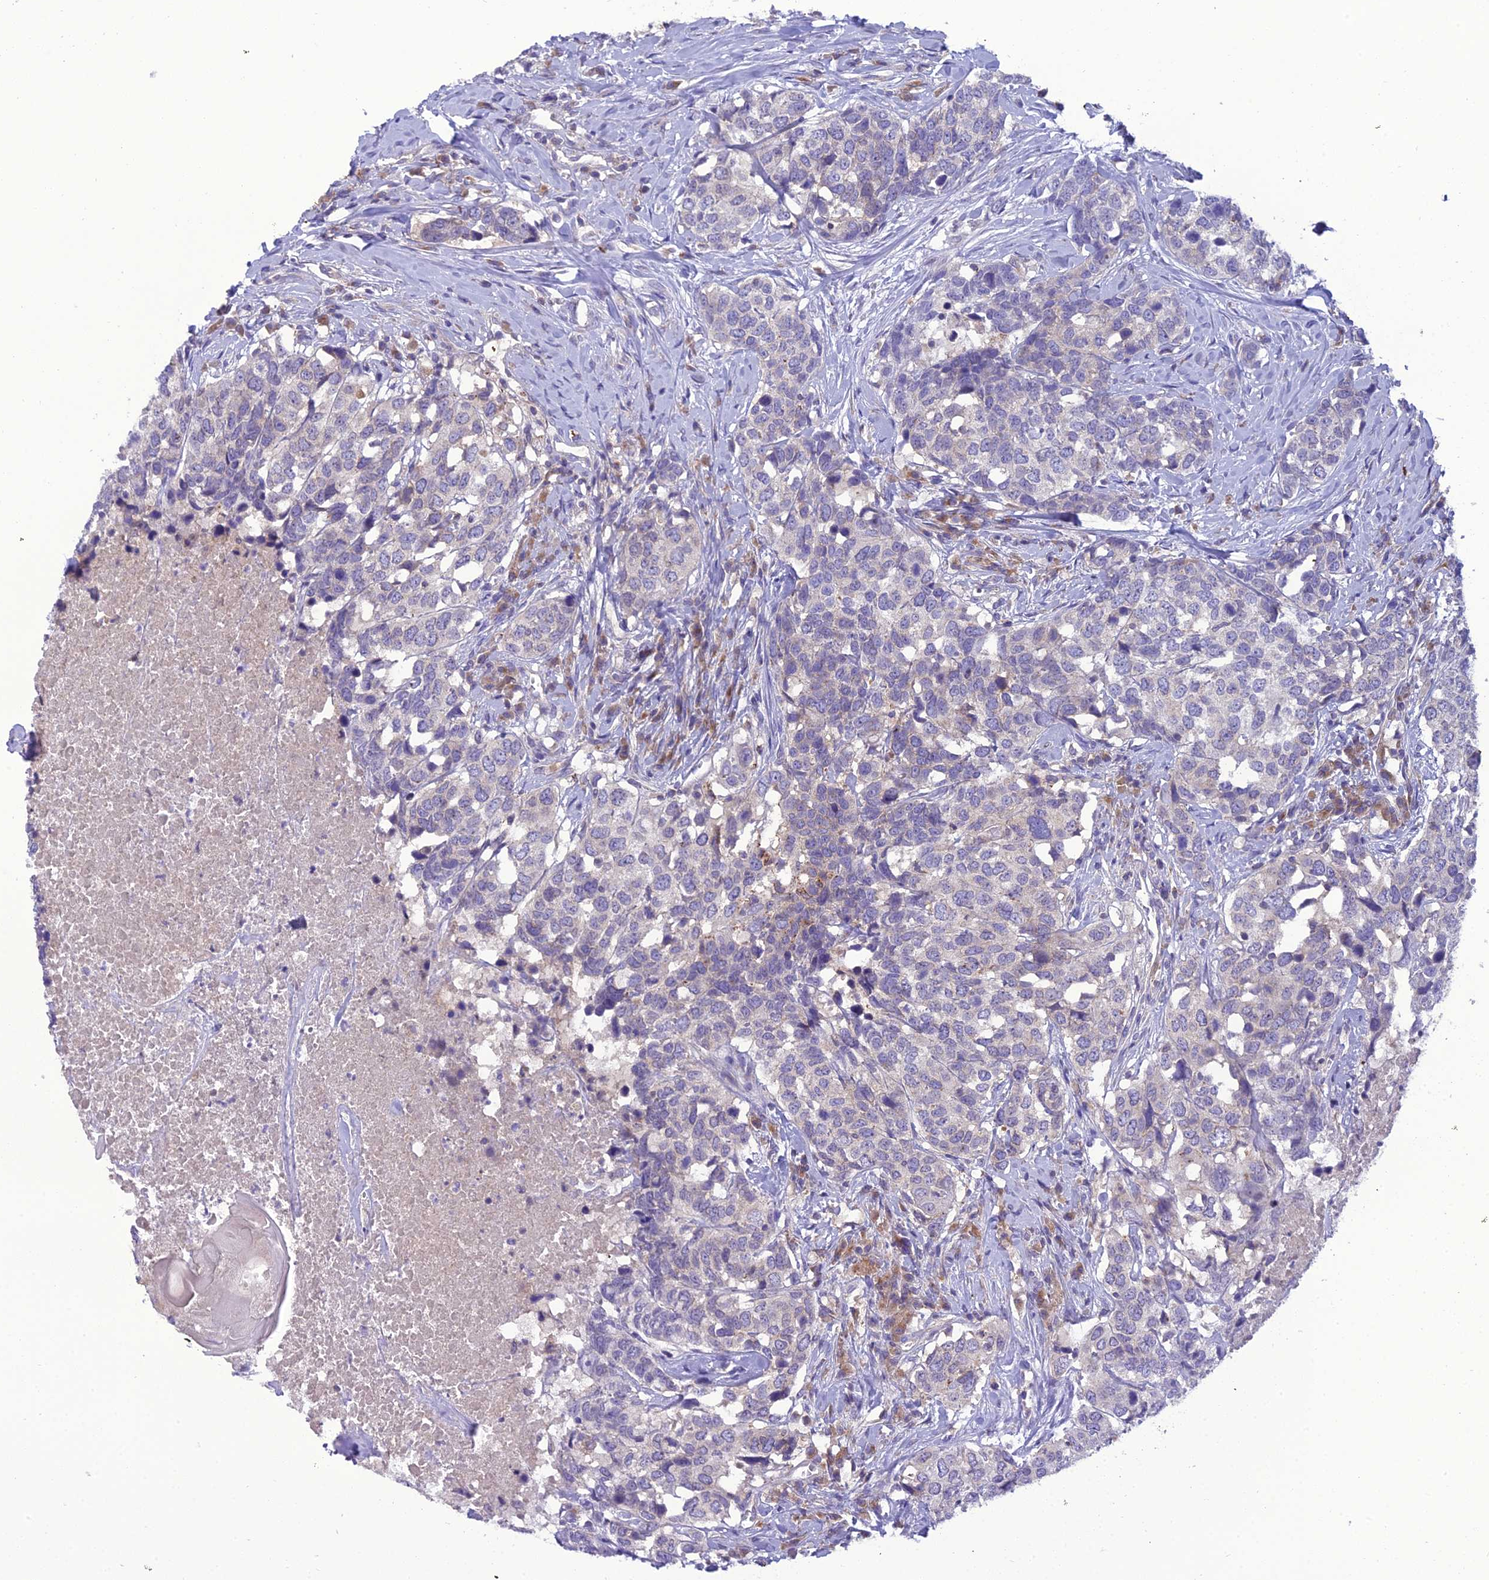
{"staining": {"intensity": "negative", "quantity": "none", "location": "none"}, "tissue": "head and neck cancer", "cell_type": "Tumor cells", "image_type": "cancer", "snomed": [{"axis": "morphology", "description": "Squamous cell carcinoma, NOS"}, {"axis": "topography", "description": "Head-Neck"}], "caption": "The immunohistochemistry (IHC) image has no significant positivity in tumor cells of head and neck squamous cell carcinoma tissue.", "gene": "GOLPH3", "patient": {"sex": "male", "age": 66}}